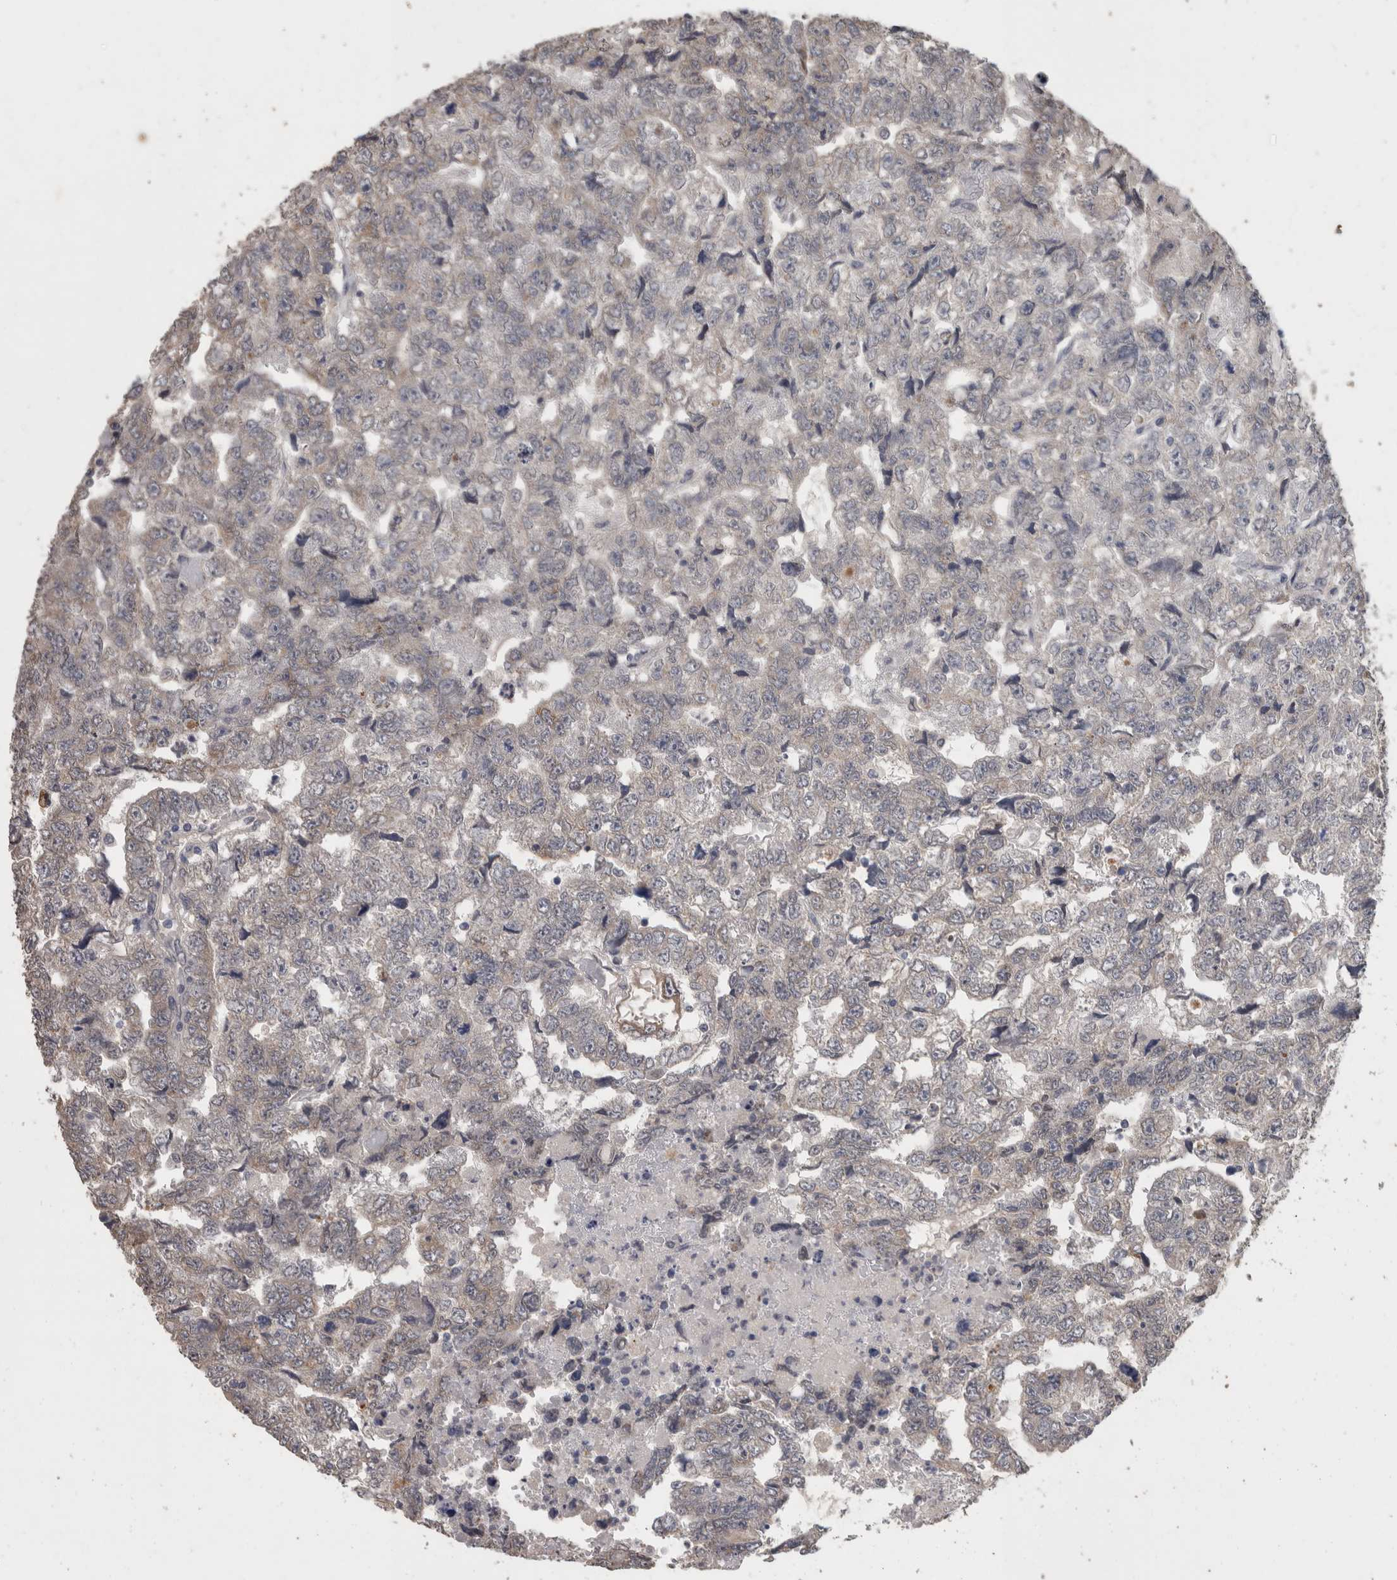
{"staining": {"intensity": "negative", "quantity": "none", "location": "none"}, "tissue": "testis cancer", "cell_type": "Tumor cells", "image_type": "cancer", "snomed": [{"axis": "morphology", "description": "Carcinoma, Embryonal, NOS"}, {"axis": "topography", "description": "Testis"}], "caption": "An image of embryonal carcinoma (testis) stained for a protein demonstrates no brown staining in tumor cells. (Brightfield microscopy of DAB (3,3'-diaminobenzidine) immunohistochemistry at high magnification).", "gene": "FHOD3", "patient": {"sex": "male", "age": 36}}